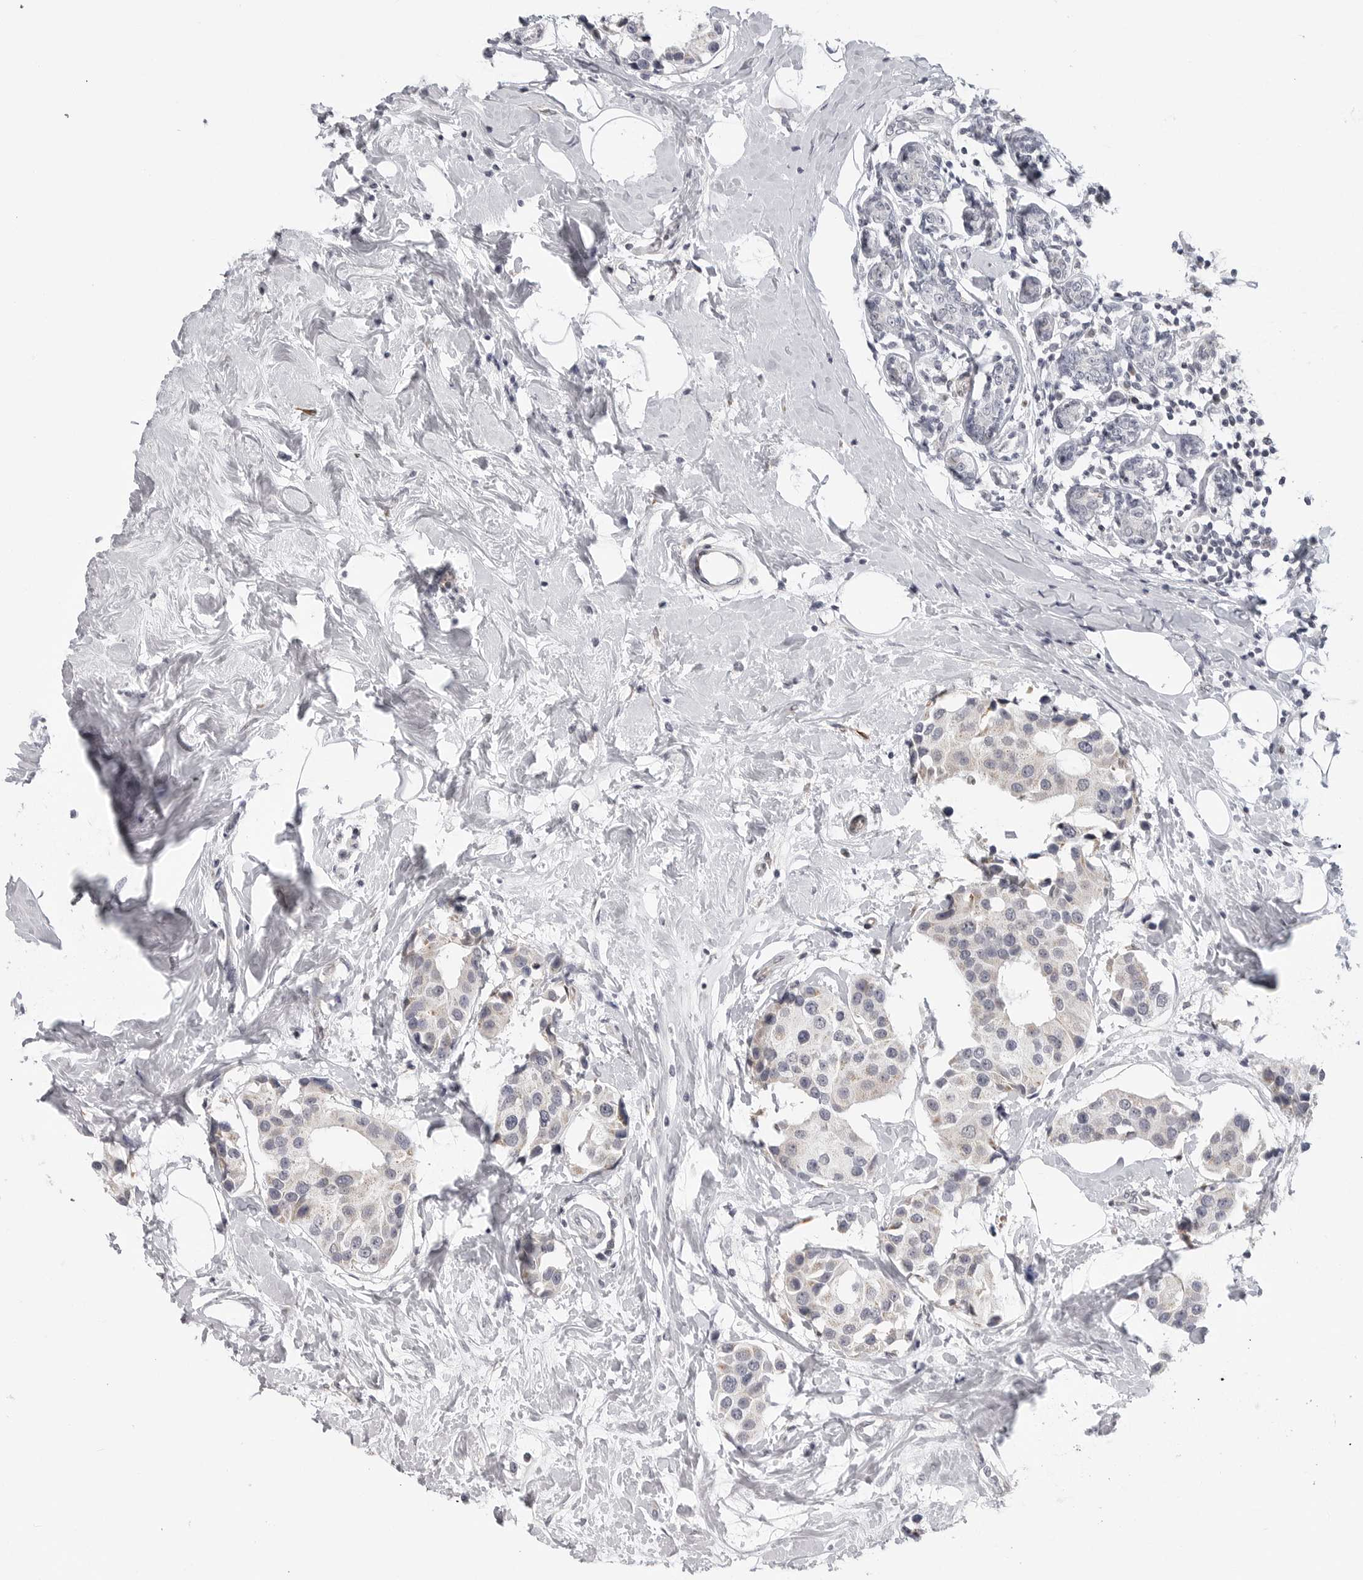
{"staining": {"intensity": "negative", "quantity": "none", "location": "none"}, "tissue": "breast cancer", "cell_type": "Tumor cells", "image_type": "cancer", "snomed": [{"axis": "morphology", "description": "Normal tissue, NOS"}, {"axis": "morphology", "description": "Duct carcinoma"}, {"axis": "topography", "description": "Breast"}], "caption": "Immunohistochemical staining of breast cancer (intraductal carcinoma) displays no significant staining in tumor cells.", "gene": "MAP7D1", "patient": {"sex": "female", "age": 39}}